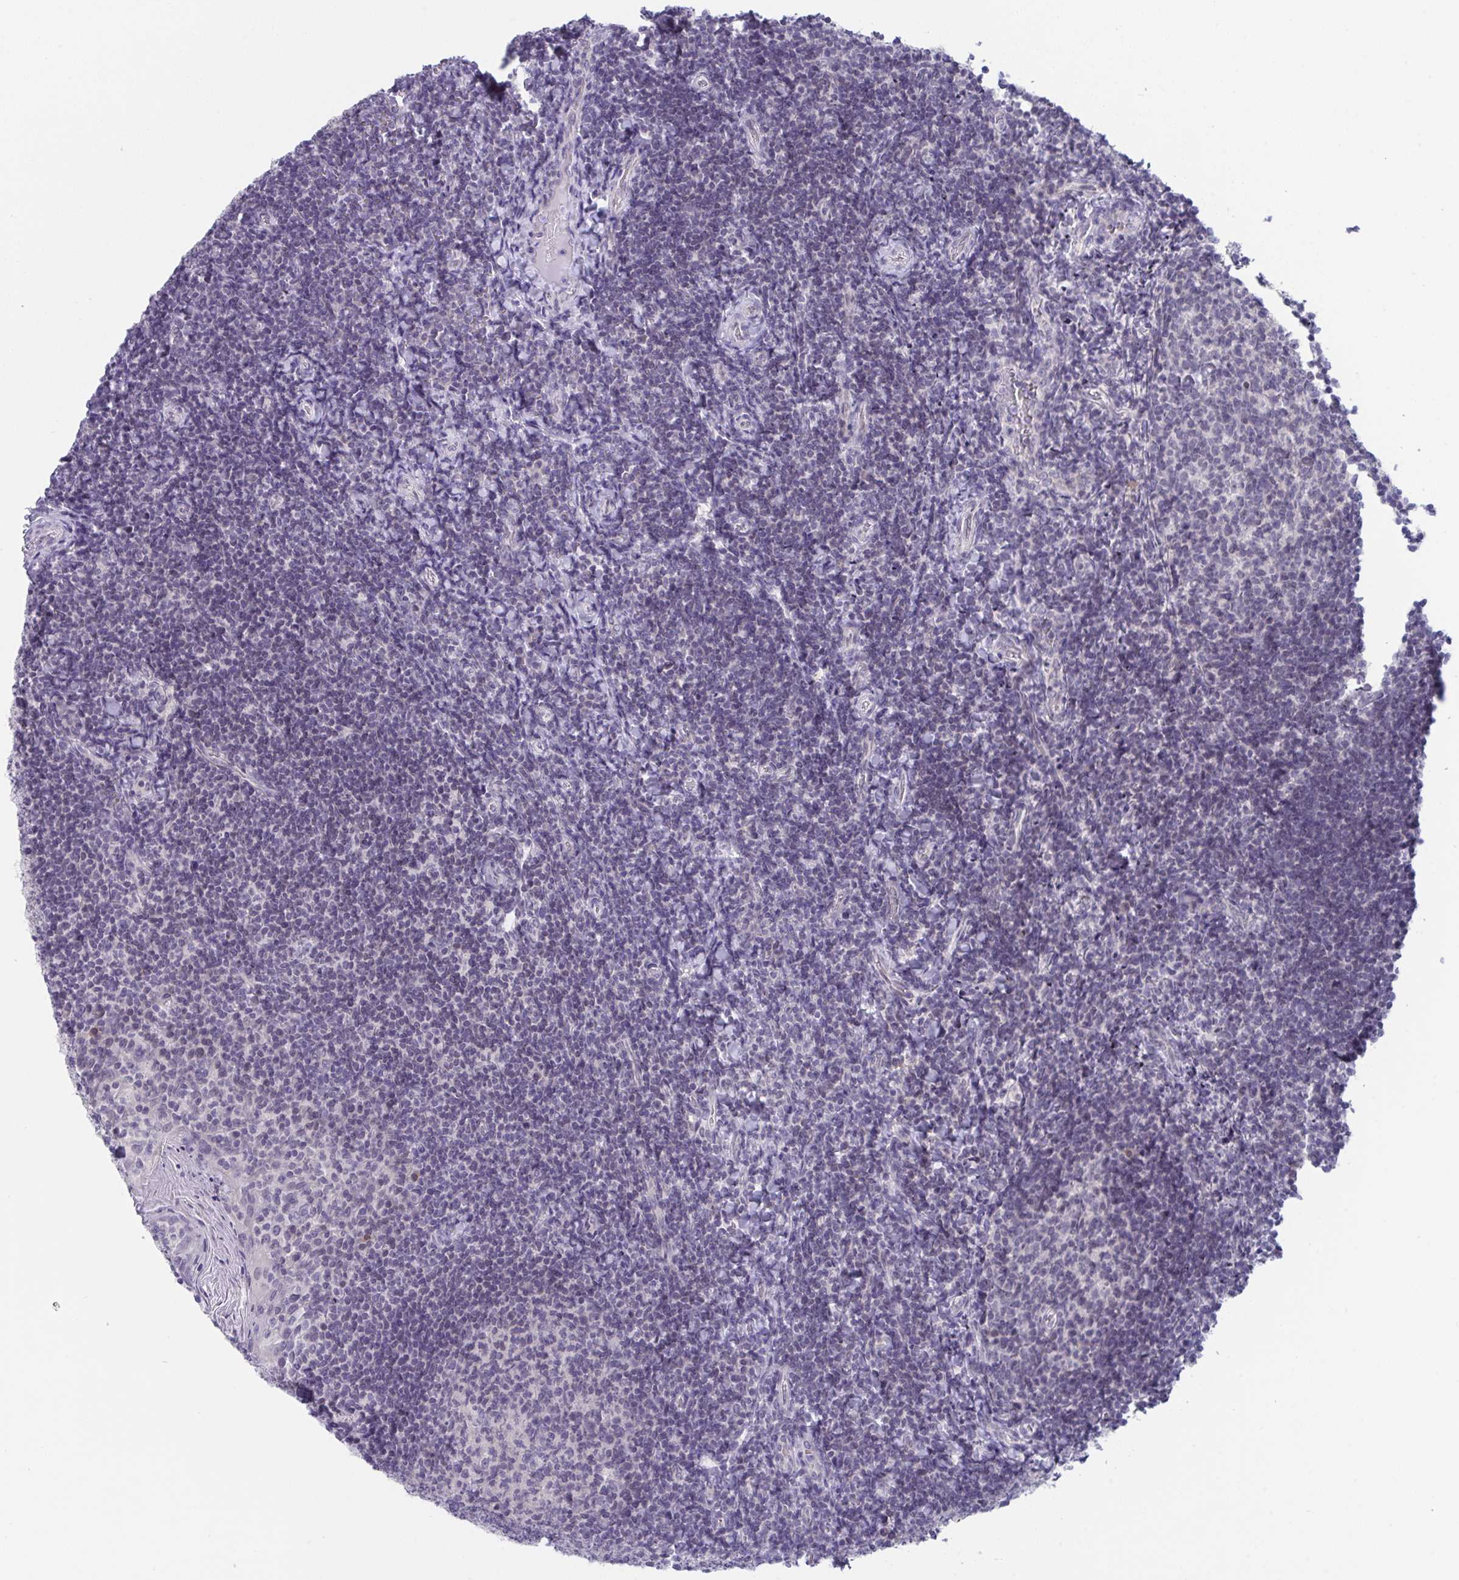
{"staining": {"intensity": "negative", "quantity": "none", "location": "none"}, "tissue": "tonsil", "cell_type": "Germinal center cells", "image_type": "normal", "snomed": [{"axis": "morphology", "description": "Normal tissue, NOS"}, {"axis": "topography", "description": "Tonsil"}], "caption": "Micrograph shows no significant protein positivity in germinal center cells of normal tonsil. (Stains: DAB IHC with hematoxylin counter stain, Microscopy: brightfield microscopy at high magnification).", "gene": "BMAL2", "patient": {"sex": "female", "age": 10}}